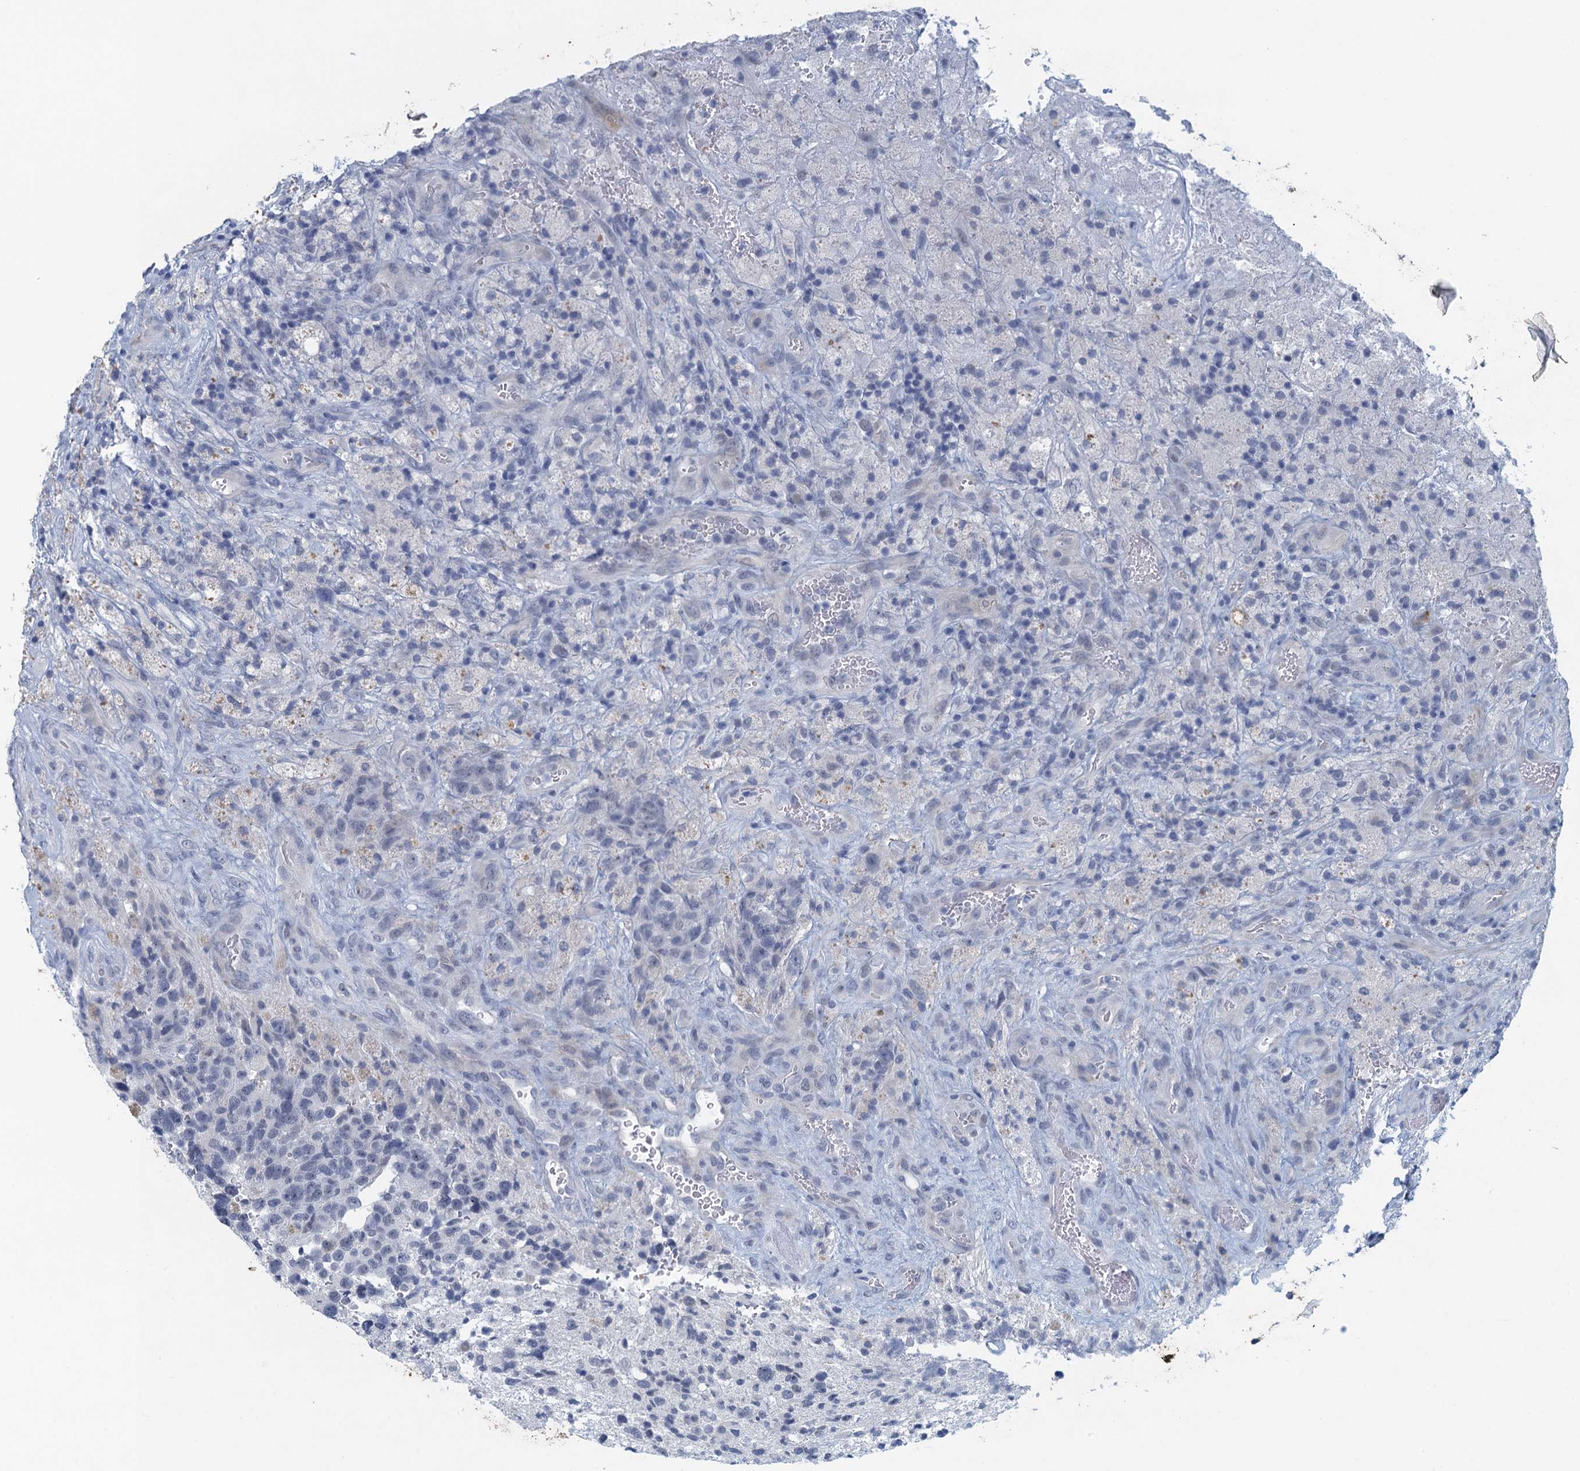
{"staining": {"intensity": "negative", "quantity": "none", "location": "none"}, "tissue": "glioma", "cell_type": "Tumor cells", "image_type": "cancer", "snomed": [{"axis": "morphology", "description": "Glioma, malignant, High grade"}, {"axis": "topography", "description": "Brain"}], "caption": "A histopathology image of human glioma is negative for staining in tumor cells.", "gene": "ENSG00000131152", "patient": {"sex": "male", "age": 69}}